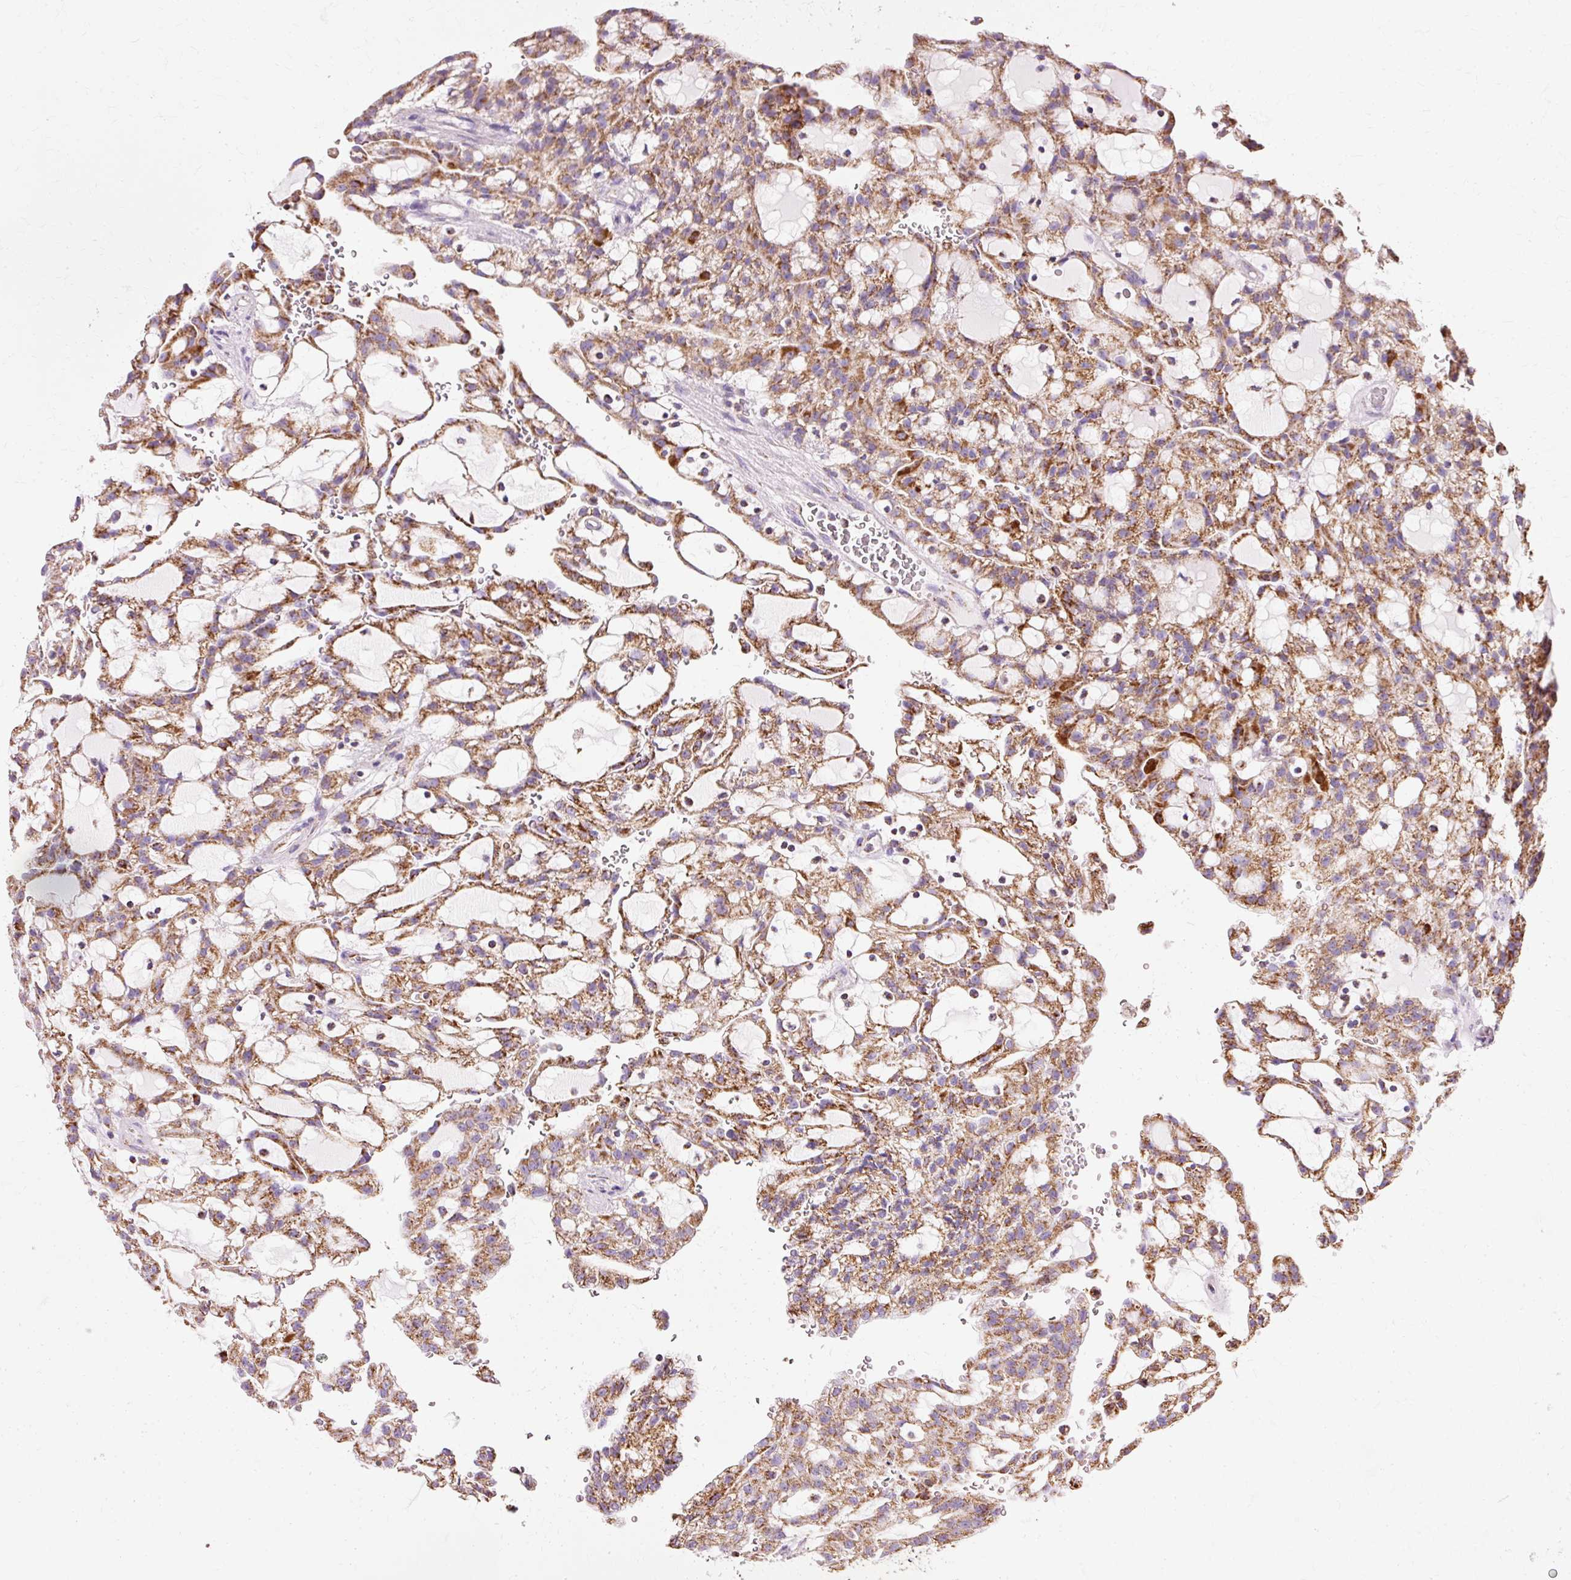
{"staining": {"intensity": "moderate", "quantity": ">75%", "location": "cytoplasmic/membranous"}, "tissue": "renal cancer", "cell_type": "Tumor cells", "image_type": "cancer", "snomed": [{"axis": "morphology", "description": "Adenocarcinoma, NOS"}, {"axis": "topography", "description": "Kidney"}], "caption": "Renal cancer (adenocarcinoma) was stained to show a protein in brown. There is medium levels of moderate cytoplasmic/membranous expression in about >75% of tumor cells.", "gene": "ATP5PO", "patient": {"sex": "male", "age": 63}}